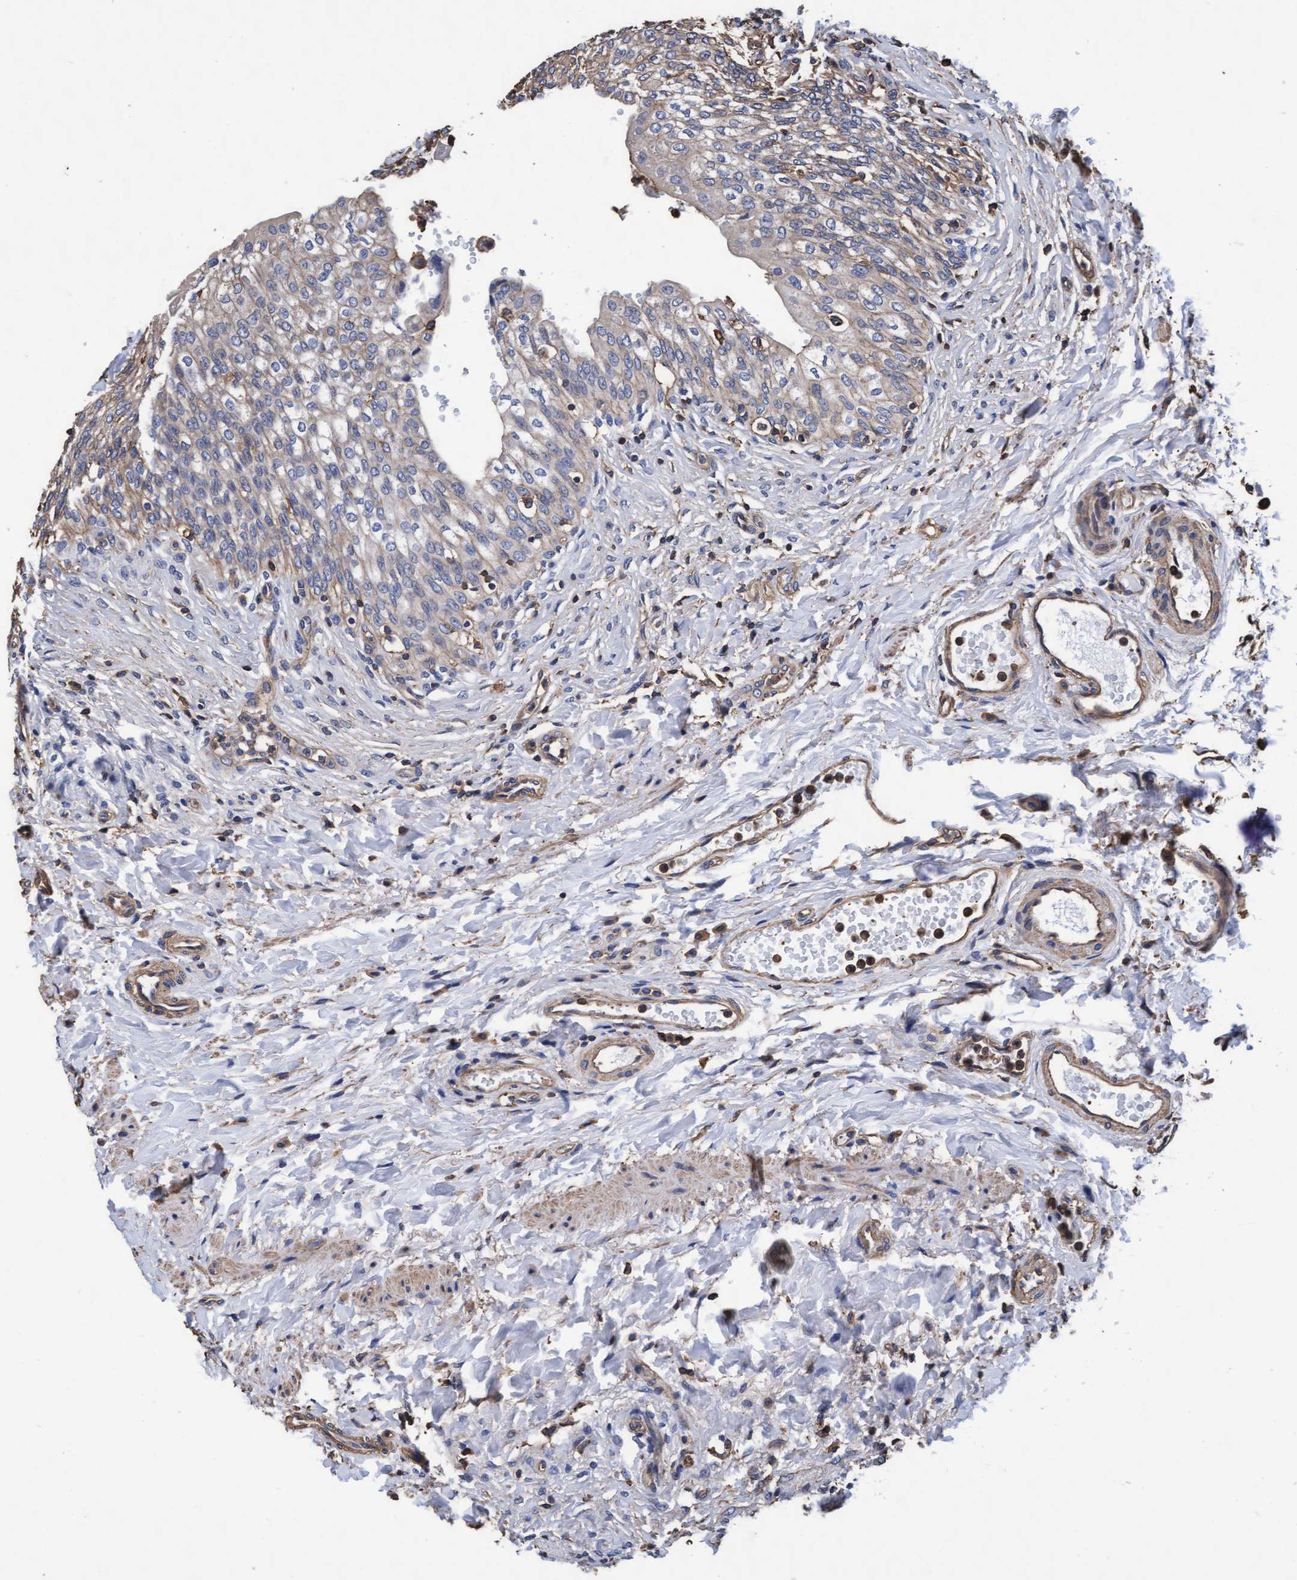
{"staining": {"intensity": "weak", "quantity": "25%-75%", "location": "cytoplasmic/membranous"}, "tissue": "urinary bladder", "cell_type": "Urothelial cells", "image_type": "normal", "snomed": [{"axis": "morphology", "description": "Urothelial carcinoma, High grade"}, {"axis": "topography", "description": "Urinary bladder"}], "caption": "High-magnification brightfield microscopy of normal urinary bladder stained with DAB (brown) and counterstained with hematoxylin (blue). urothelial cells exhibit weak cytoplasmic/membranous expression is seen in about25%-75% of cells.", "gene": "GRHPR", "patient": {"sex": "male", "age": 46}}